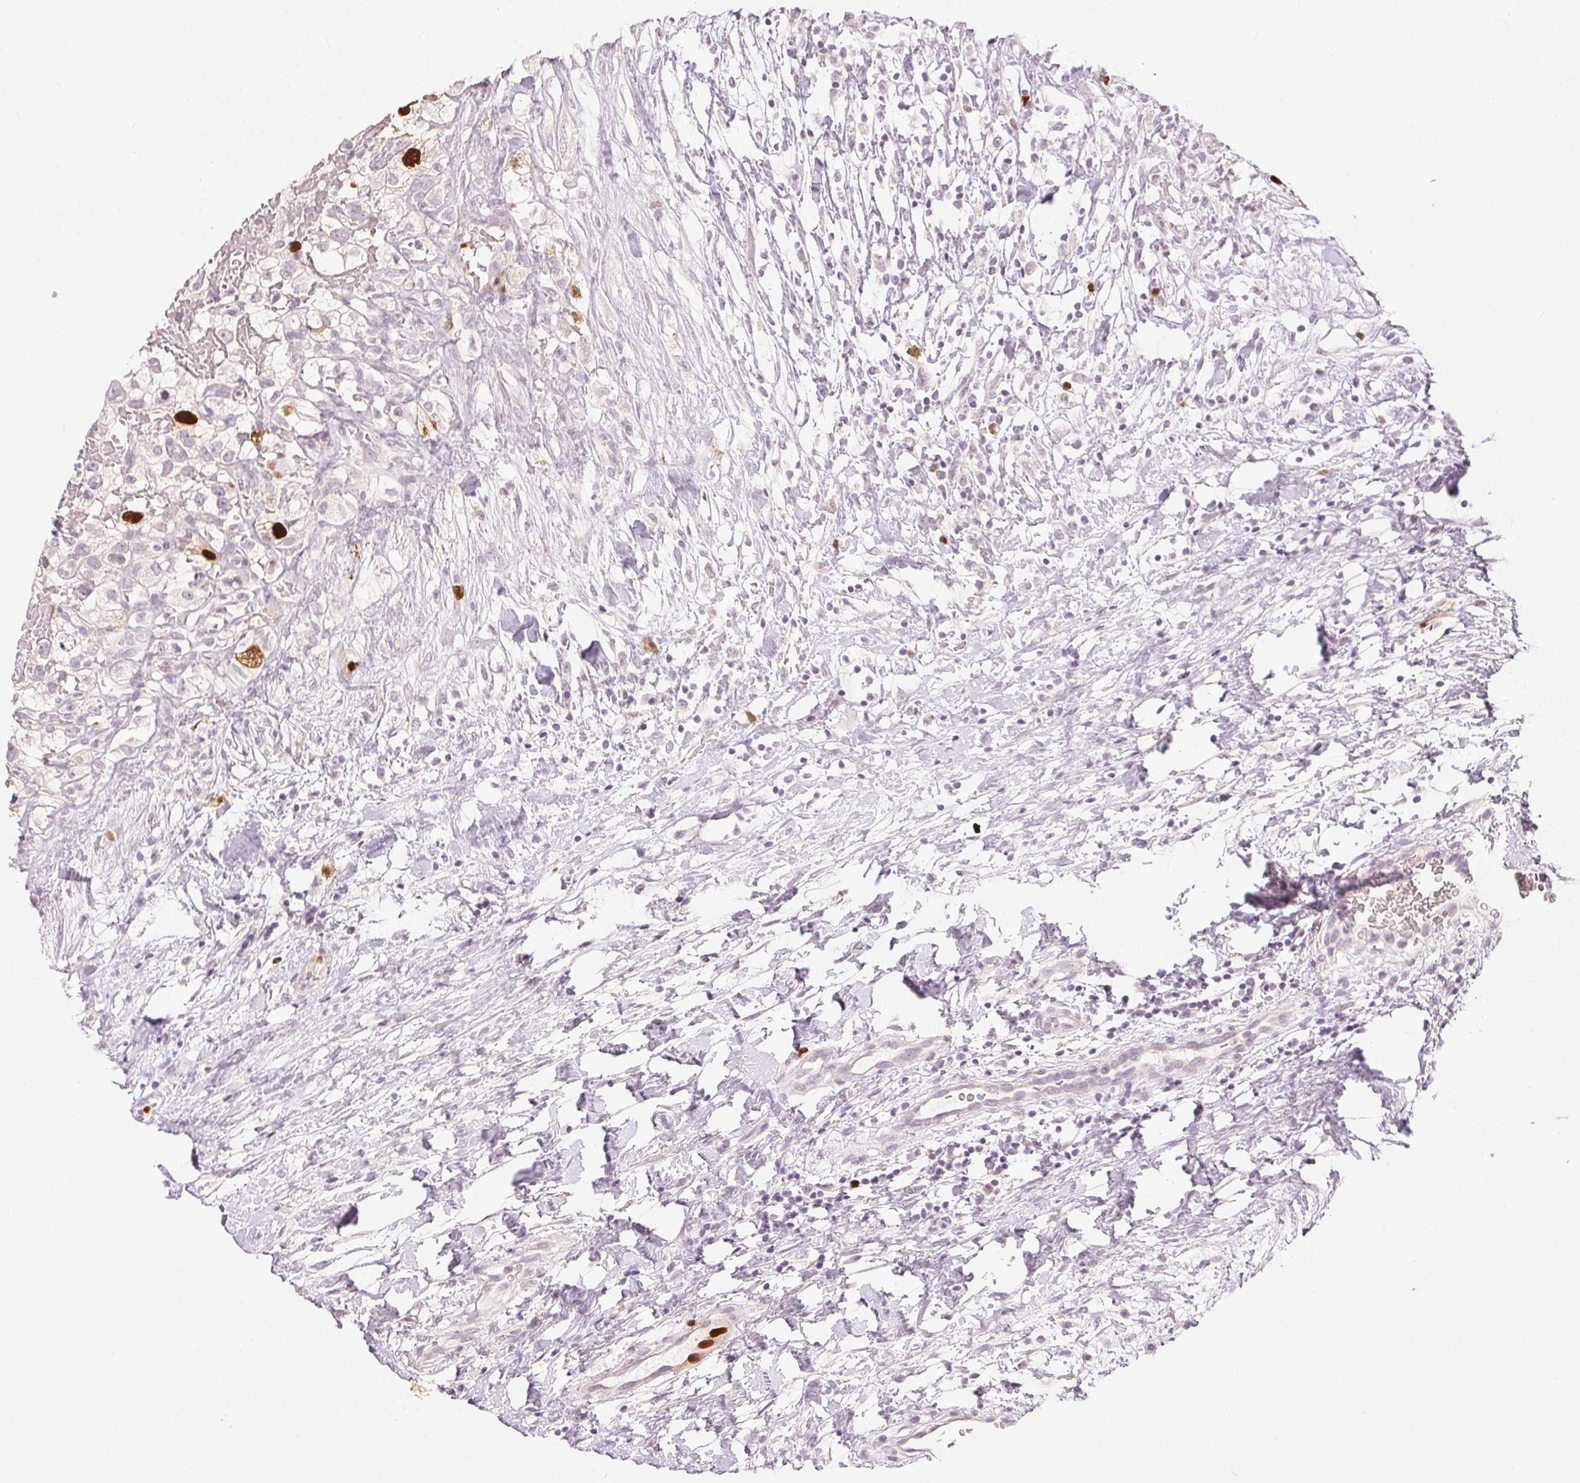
{"staining": {"intensity": "strong", "quantity": "<25%", "location": "nuclear"}, "tissue": "renal cancer", "cell_type": "Tumor cells", "image_type": "cancer", "snomed": [{"axis": "morphology", "description": "Adenocarcinoma, NOS"}, {"axis": "topography", "description": "Kidney"}], "caption": "Immunohistochemistry histopathology image of adenocarcinoma (renal) stained for a protein (brown), which reveals medium levels of strong nuclear staining in about <25% of tumor cells.", "gene": "ANLN", "patient": {"sex": "male", "age": 59}}